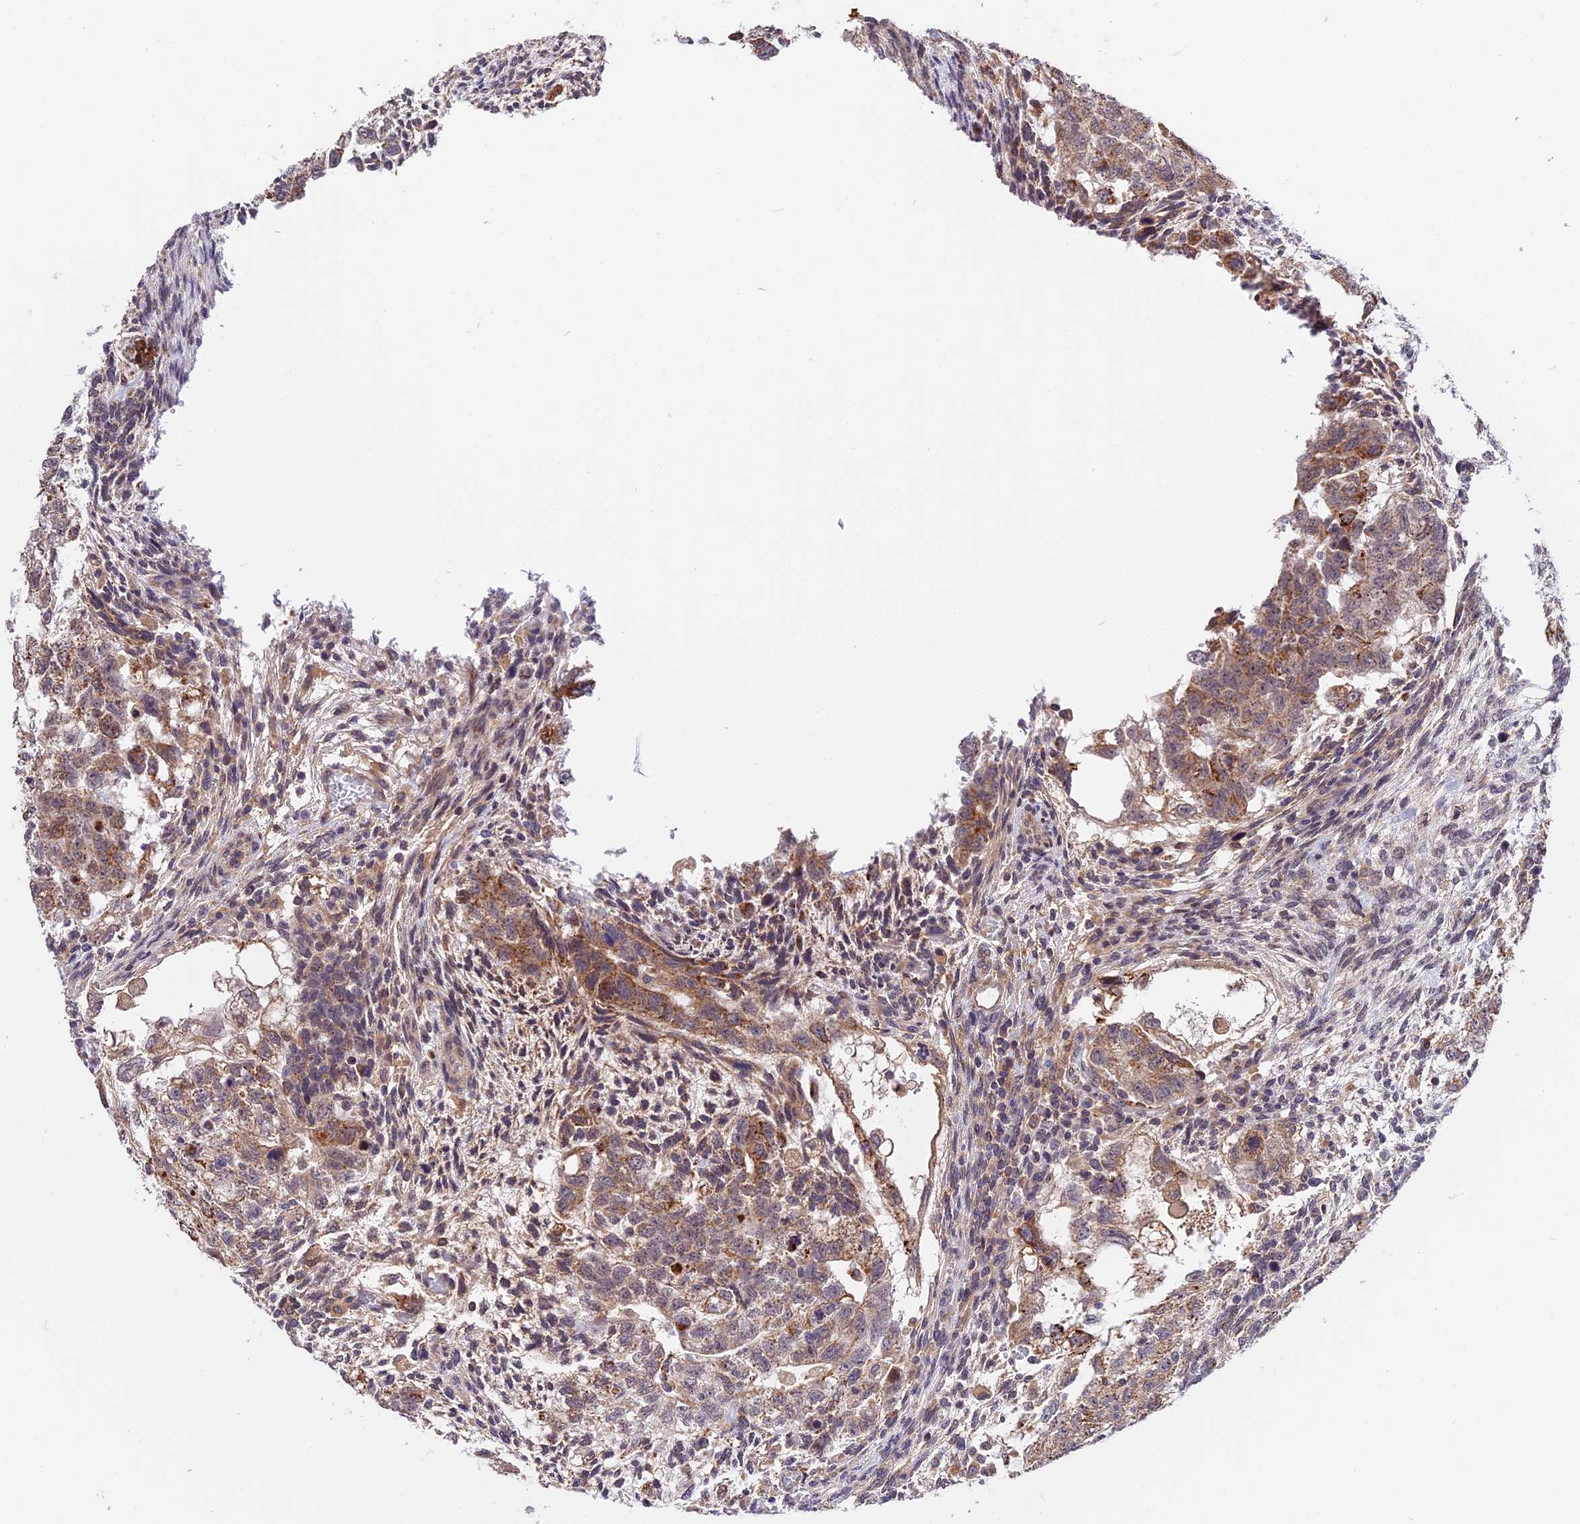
{"staining": {"intensity": "moderate", "quantity": ">75%", "location": "cytoplasmic/membranous"}, "tissue": "testis cancer", "cell_type": "Tumor cells", "image_type": "cancer", "snomed": [{"axis": "morphology", "description": "Carcinoma, Embryonal, NOS"}, {"axis": "topography", "description": "Testis"}], "caption": "Testis embryonal carcinoma stained for a protein exhibits moderate cytoplasmic/membranous positivity in tumor cells. Nuclei are stained in blue.", "gene": "RERGL", "patient": {"sex": "male", "age": 37}}